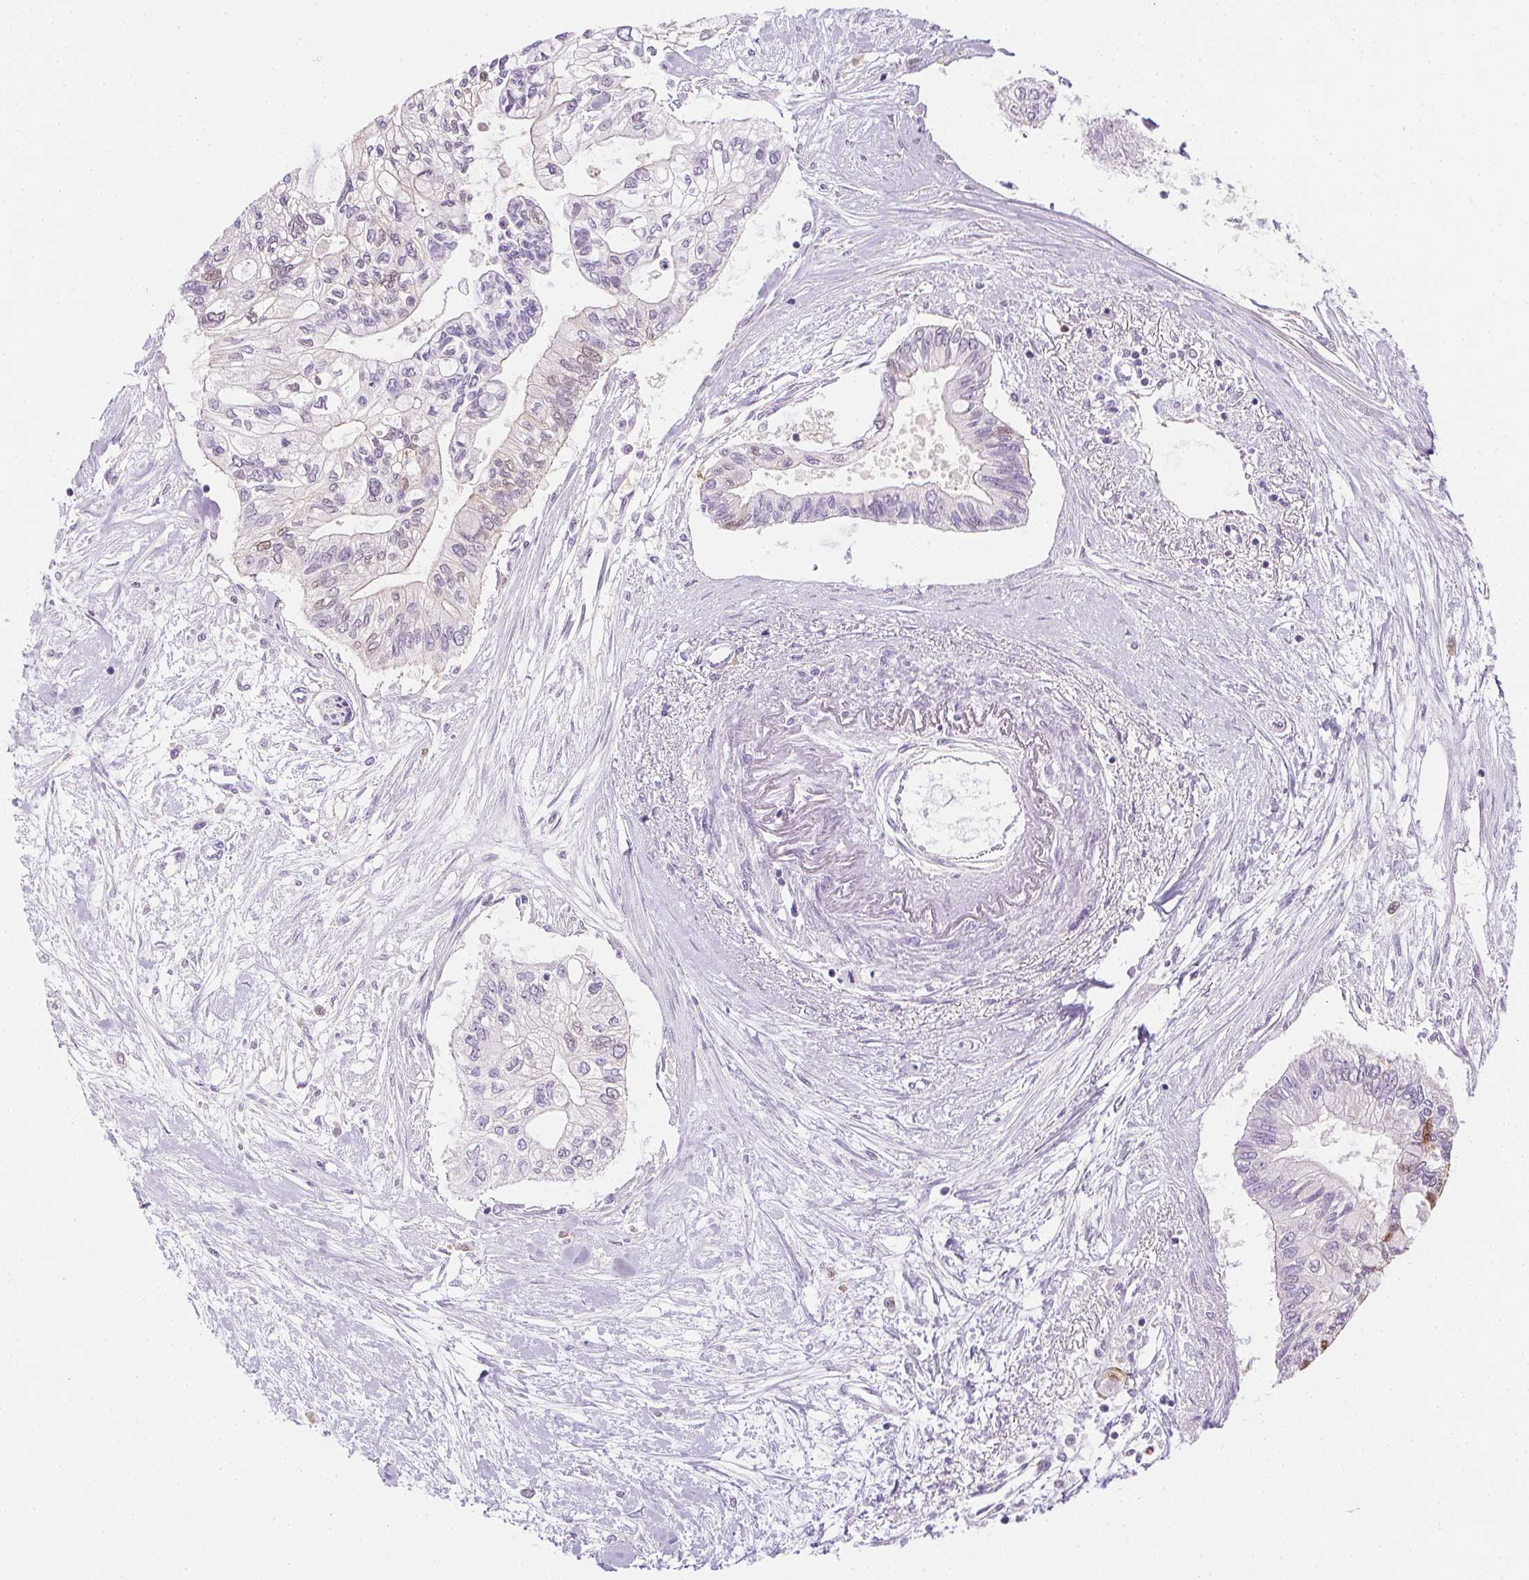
{"staining": {"intensity": "weak", "quantity": "<25%", "location": "cytoplasmic/membranous"}, "tissue": "pancreatic cancer", "cell_type": "Tumor cells", "image_type": "cancer", "snomed": [{"axis": "morphology", "description": "Adenocarcinoma, NOS"}, {"axis": "topography", "description": "Pancreas"}], "caption": "There is no significant staining in tumor cells of pancreatic adenocarcinoma.", "gene": "TMEM45A", "patient": {"sex": "female", "age": 77}}